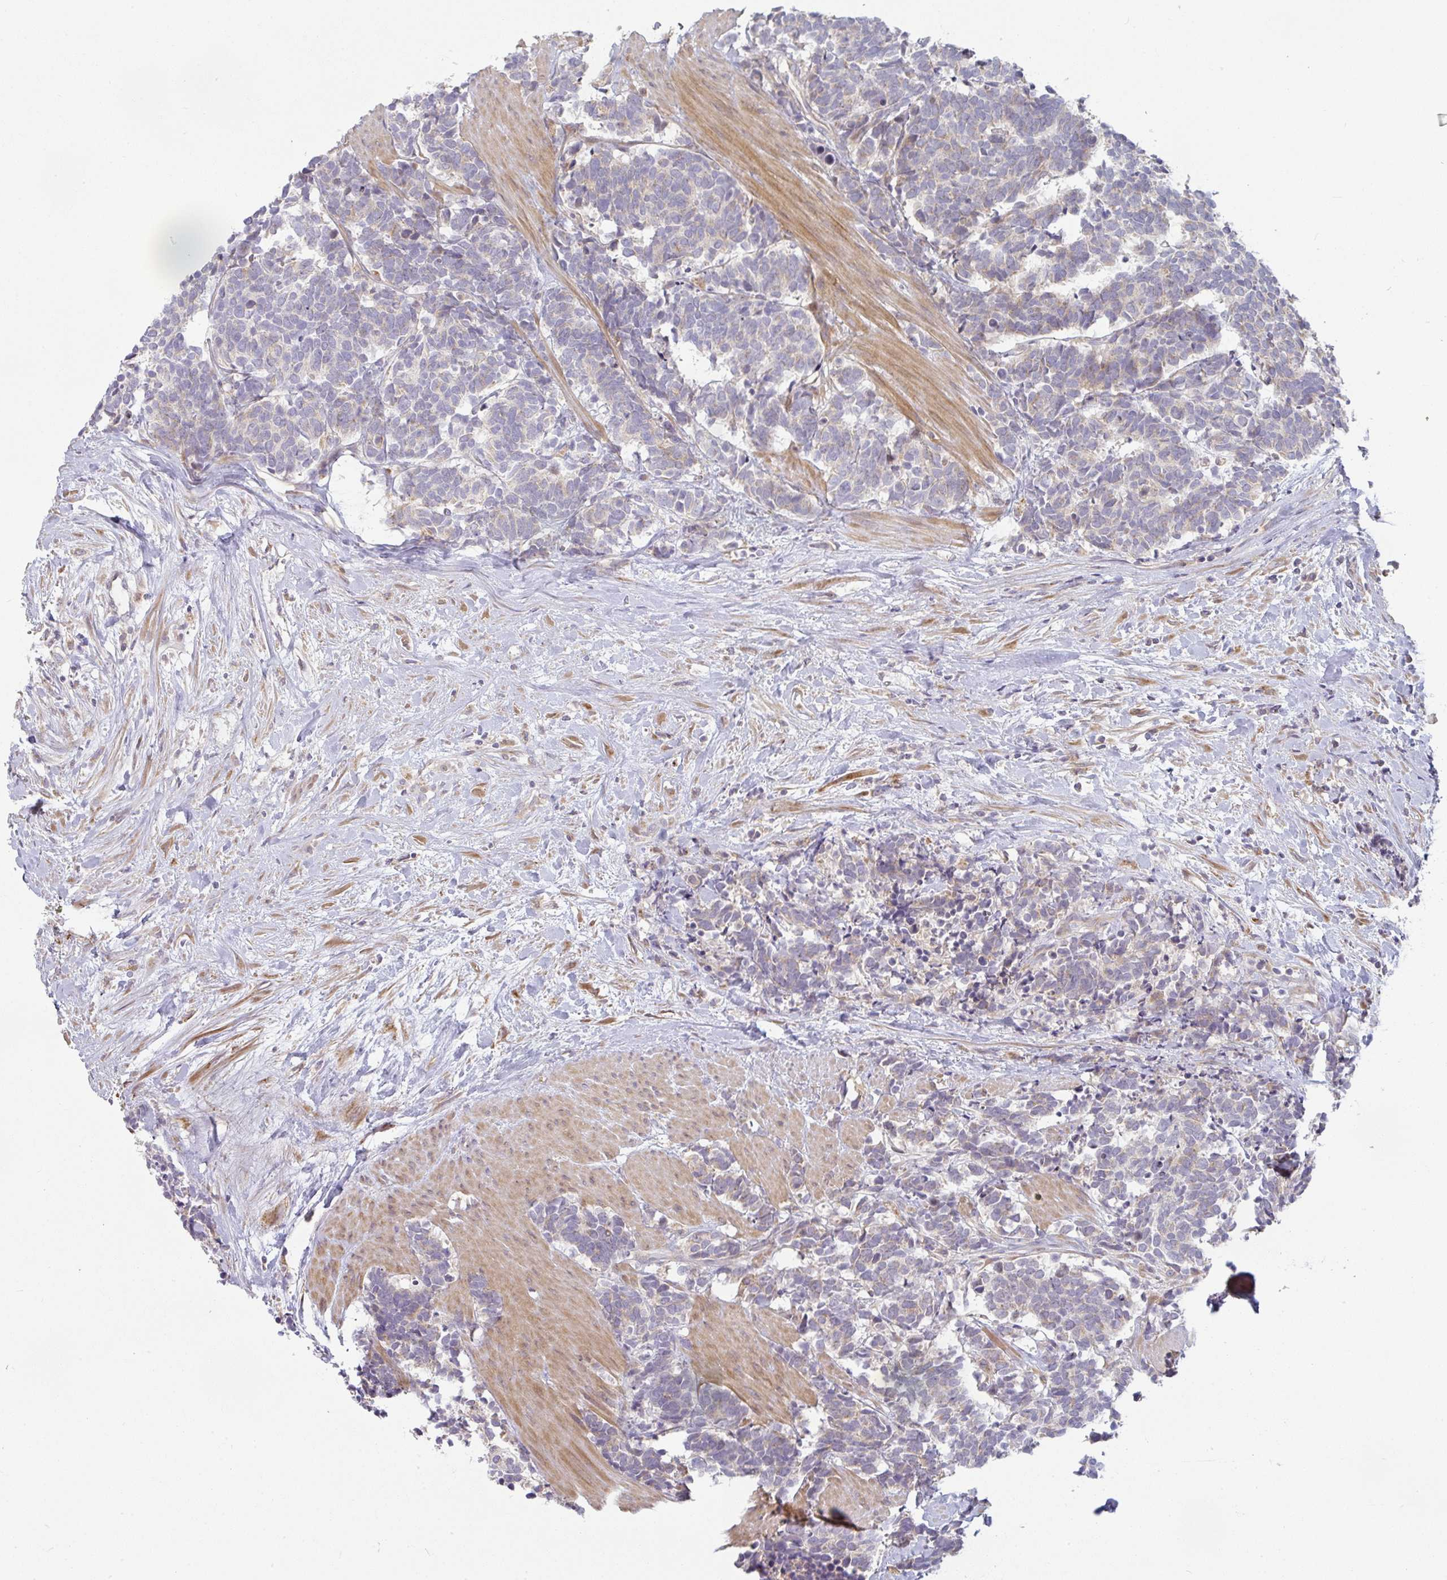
{"staining": {"intensity": "moderate", "quantity": "25%-75%", "location": "cytoplasmic/membranous"}, "tissue": "carcinoid", "cell_type": "Tumor cells", "image_type": "cancer", "snomed": [{"axis": "morphology", "description": "Carcinoma, NOS"}, {"axis": "morphology", "description": "Carcinoid, malignant, NOS"}, {"axis": "topography", "description": "Prostate"}], "caption": "The immunohistochemical stain shows moderate cytoplasmic/membranous staining in tumor cells of carcinoid tissue.", "gene": "MOB1A", "patient": {"sex": "male", "age": 57}}